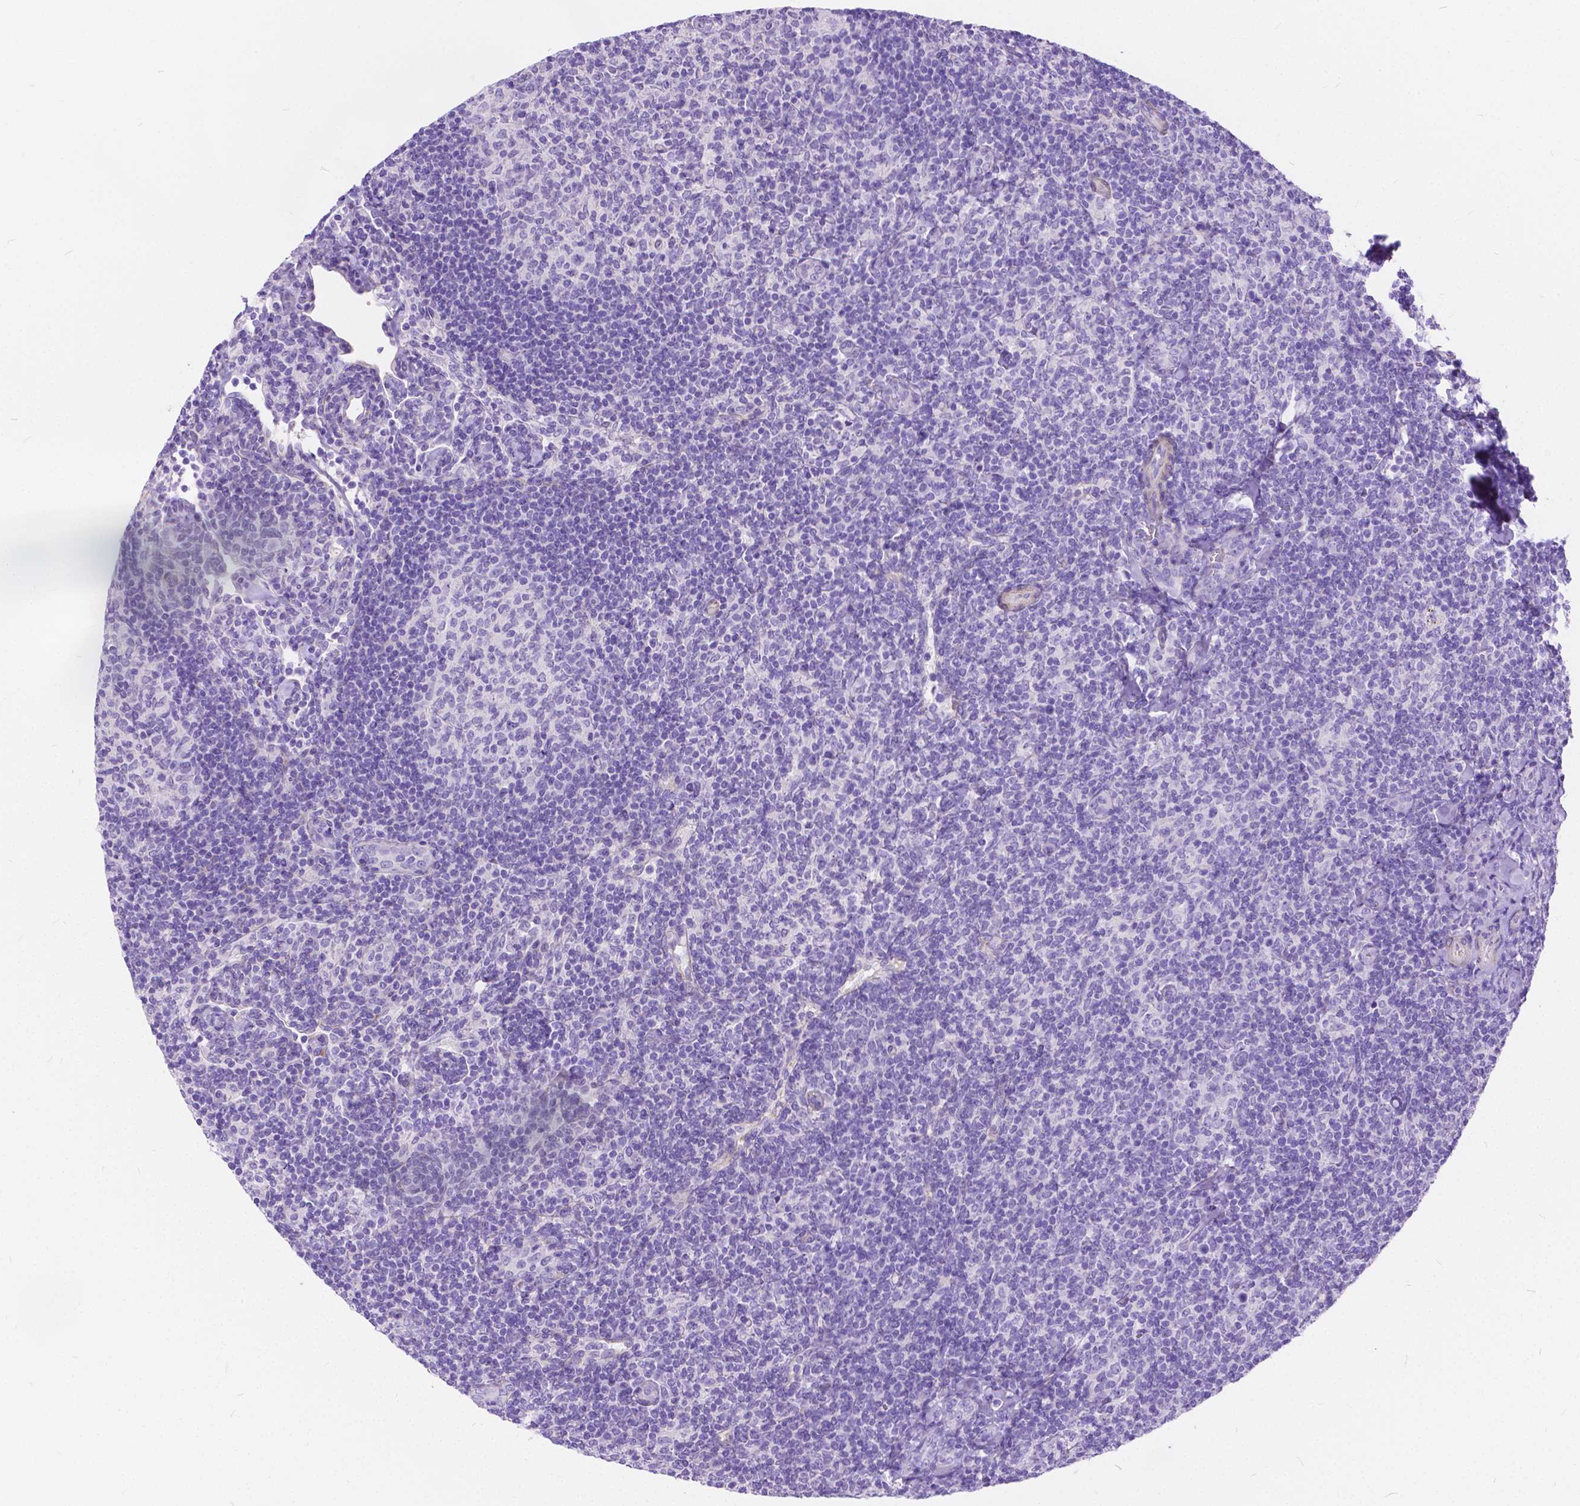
{"staining": {"intensity": "negative", "quantity": "none", "location": "none"}, "tissue": "lymphoma", "cell_type": "Tumor cells", "image_type": "cancer", "snomed": [{"axis": "morphology", "description": "Malignant lymphoma, non-Hodgkin's type, Low grade"}, {"axis": "topography", "description": "Lymph node"}], "caption": "Tumor cells show no significant protein staining in lymphoma.", "gene": "CHRM1", "patient": {"sex": "female", "age": 56}}